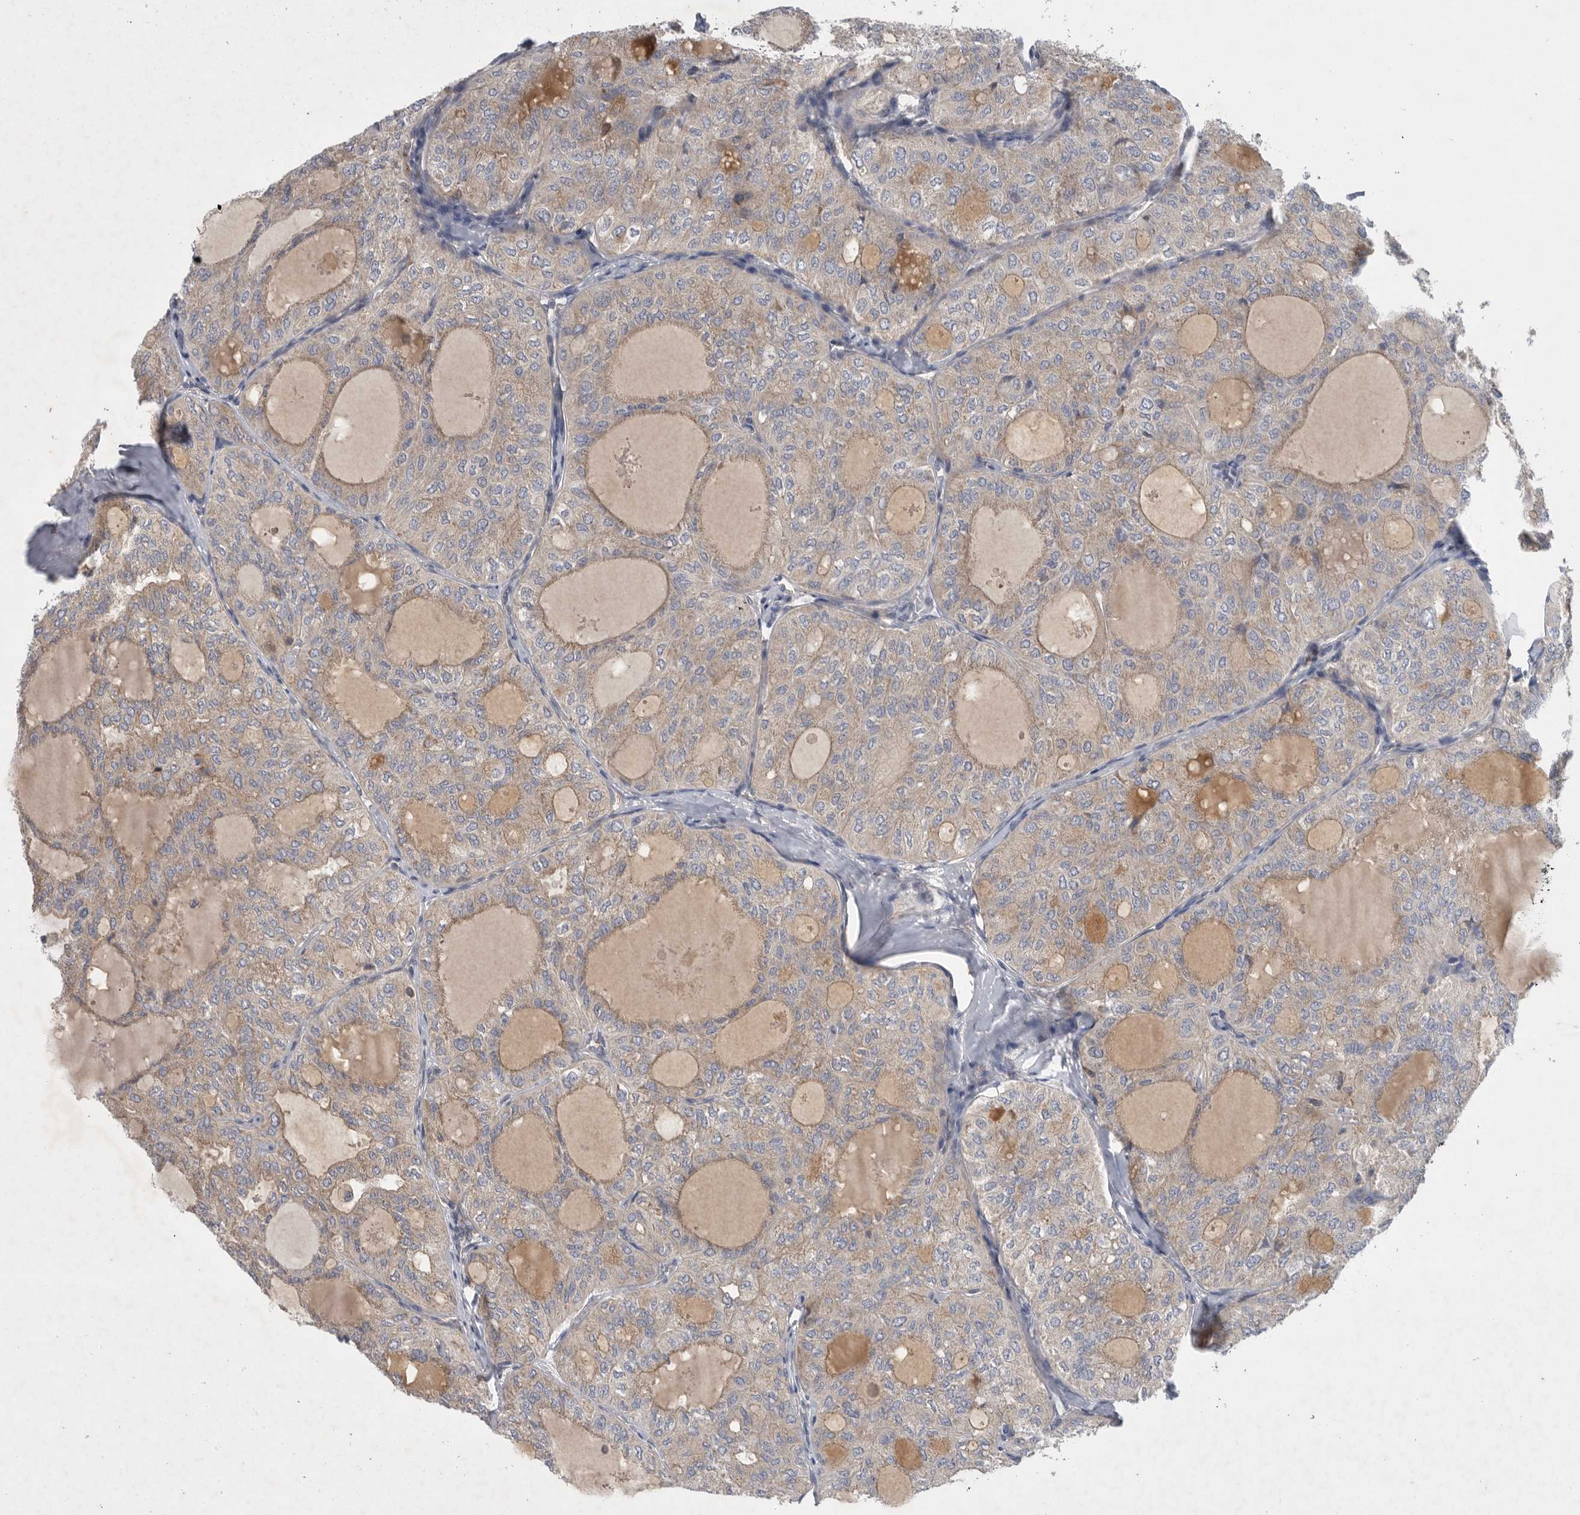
{"staining": {"intensity": "weak", "quantity": "<25%", "location": "cytoplasmic/membranous"}, "tissue": "thyroid cancer", "cell_type": "Tumor cells", "image_type": "cancer", "snomed": [{"axis": "morphology", "description": "Follicular adenoma carcinoma, NOS"}, {"axis": "topography", "description": "Thyroid gland"}], "caption": "IHC photomicrograph of neoplastic tissue: human thyroid follicular adenoma carcinoma stained with DAB exhibits no significant protein positivity in tumor cells. (Stains: DAB IHC with hematoxylin counter stain, Microscopy: brightfield microscopy at high magnification).", "gene": "C1orf109", "patient": {"sex": "male", "age": 75}}